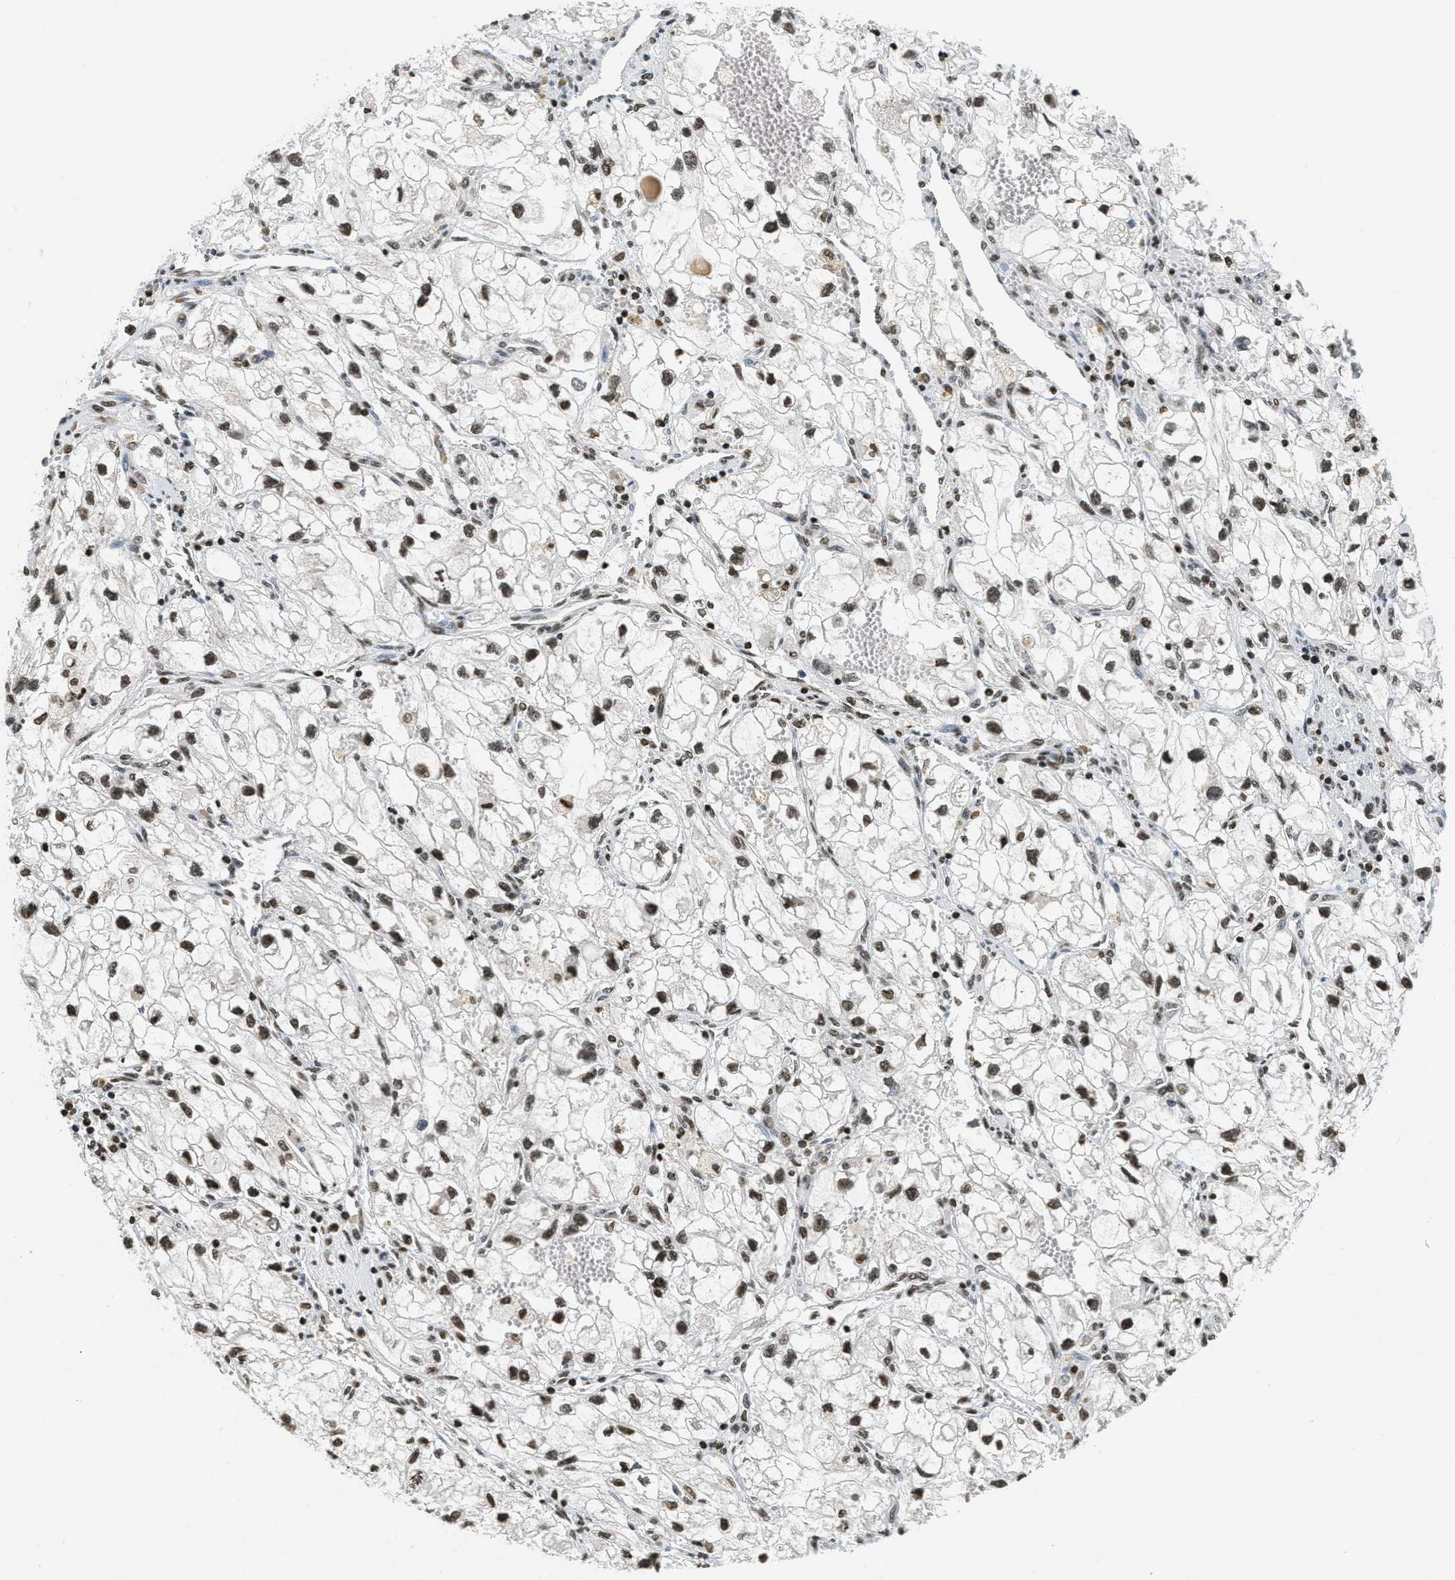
{"staining": {"intensity": "moderate", "quantity": ">75%", "location": "nuclear"}, "tissue": "renal cancer", "cell_type": "Tumor cells", "image_type": "cancer", "snomed": [{"axis": "morphology", "description": "Adenocarcinoma, NOS"}, {"axis": "topography", "description": "Kidney"}], "caption": "Immunohistochemistry micrograph of human renal cancer stained for a protein (brown), which reveals medium levels of moderate nuclear positivity in about >75% of tumor cells.", "gene": "LDB2", "patient": {"sex": "female", "age": 70}}